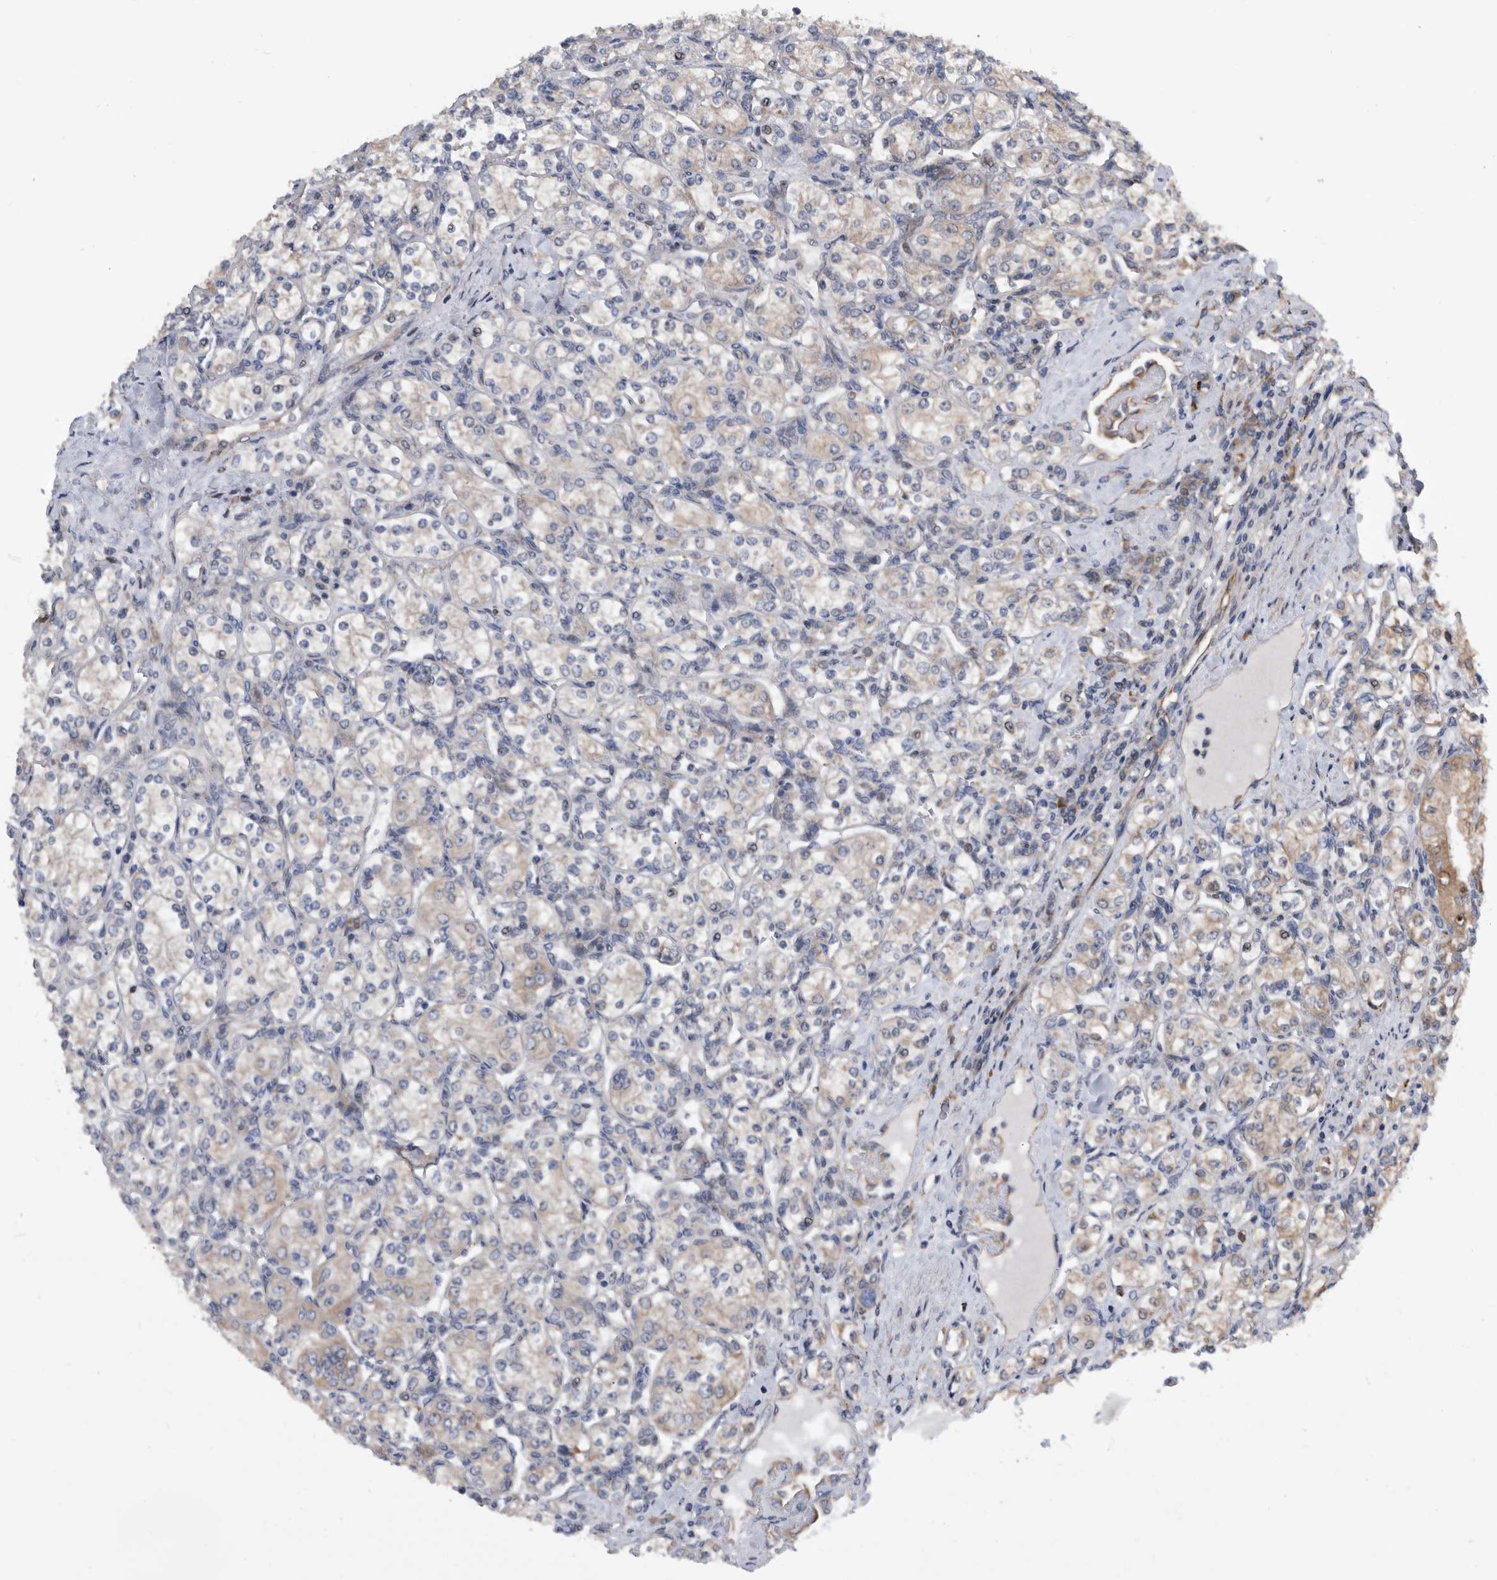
{"staining": {"intensity": "negative", "quantity": "none", "location": "none"}, "tissue": "renal cancer", "cell_type": "Tumor cells", "image_type": "cancer", "snomed": [{"axis": "morphology", "description": "Adenocarcinoma, NOS"}, {"axis": "topography", "description": "Kidney"}], "caption": "Protein analysis of renal adenocarcinoma displays no significant staining in tumor cells. (Immunohistochemistry, brightfield microscopy, high magnification).", "gene": "SERINC2", "patient": {"sex": "male", "age": 77}}